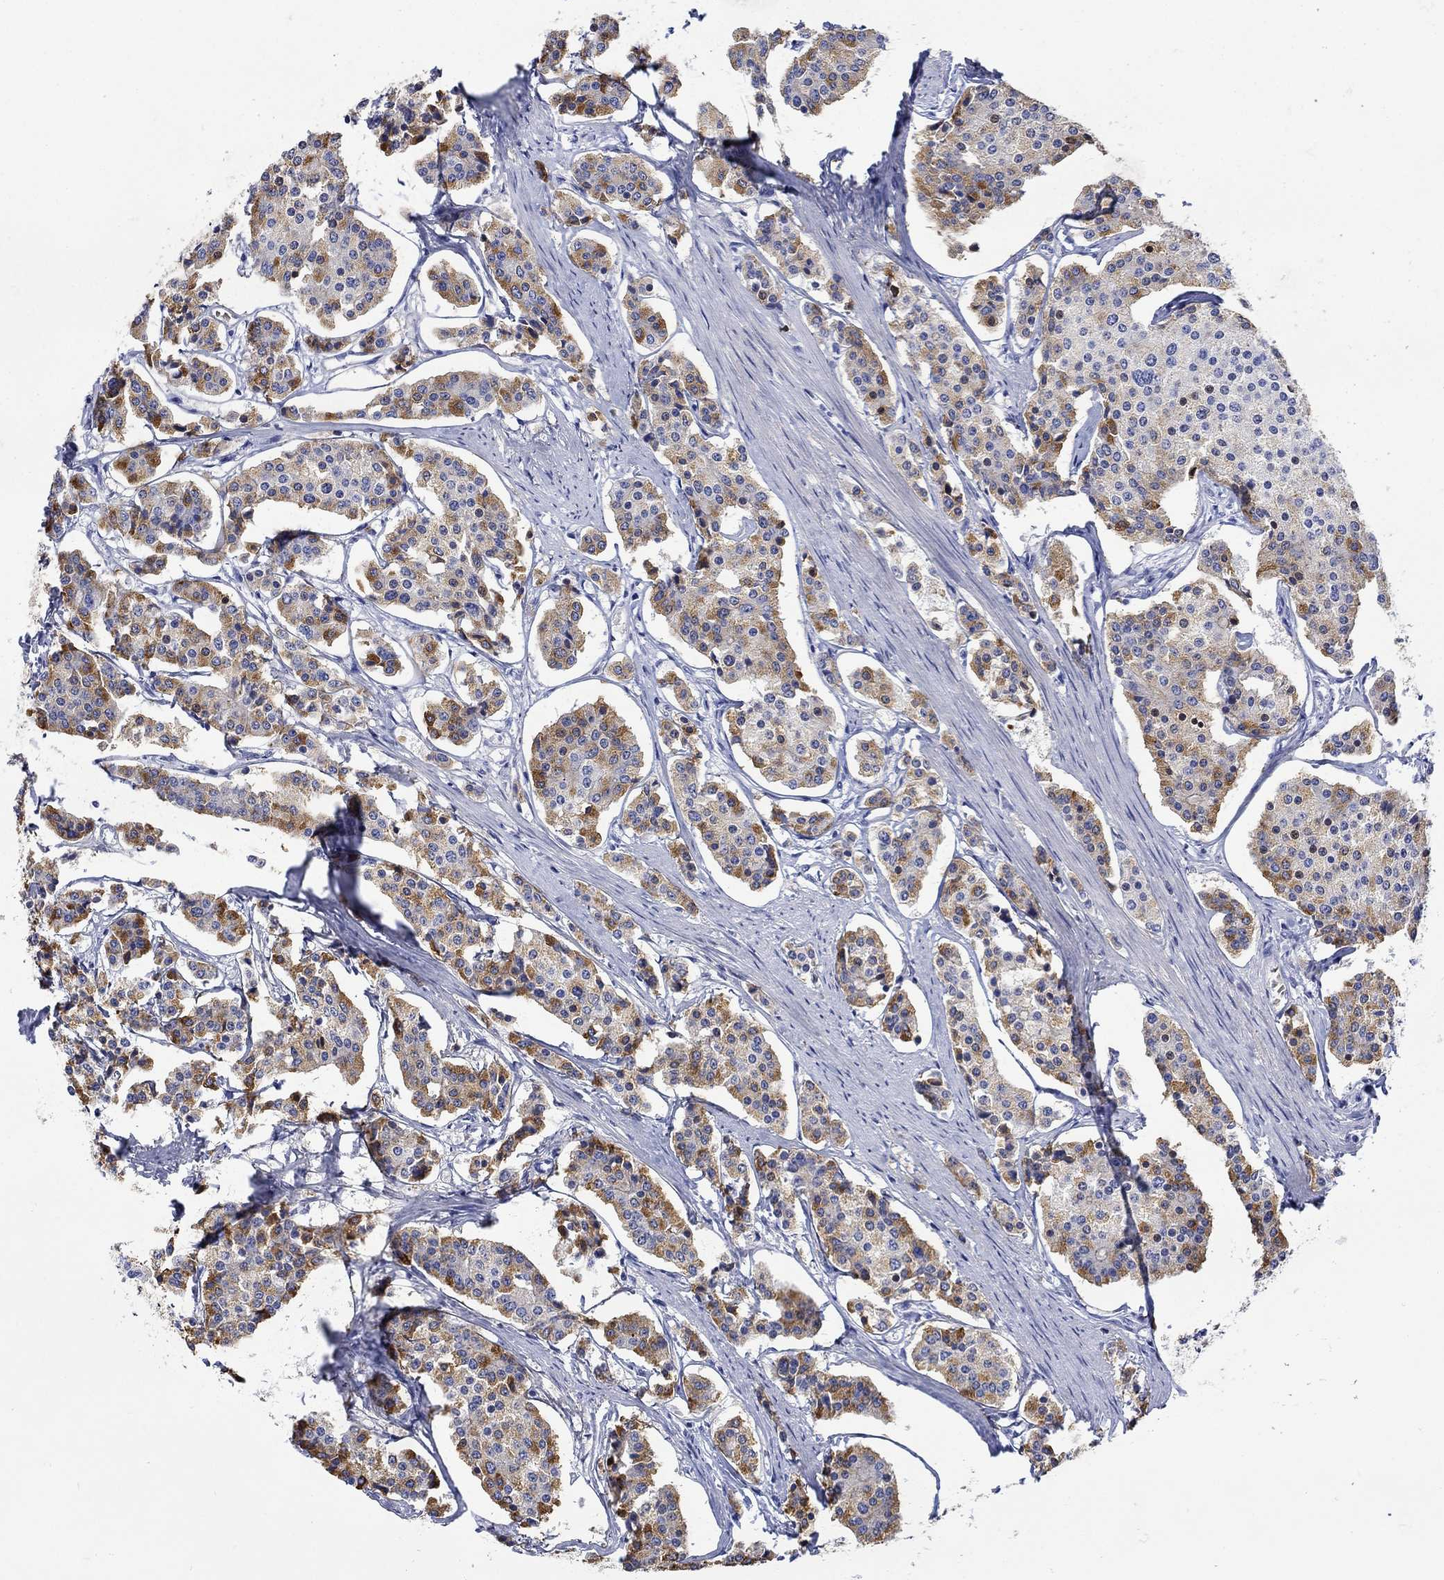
{"staining": {"intensity": "moderate", "quantity": "25%-75%", "location": "cytoplasmic/membranous"}, "tissue": "carcinoid", "cell_type": "Tumor cells", "image_type": "cancer", "snomed": [{"axis": "morphology", "description": "Carcinoid, malignant, NOS"}, {"axis": "topography", "description": "Small intestine"}], "caption": "Carcinoid tissue exhibits moderate cytoplasmic/membranous staining in about 25%-75% of tumor cells, visualized by immunohistochemistry. The protein is shown in brown color, while the nuclei are stained blue.", "gene": "ANKMY1", "patient": {"sex": "female", "age": 65}}